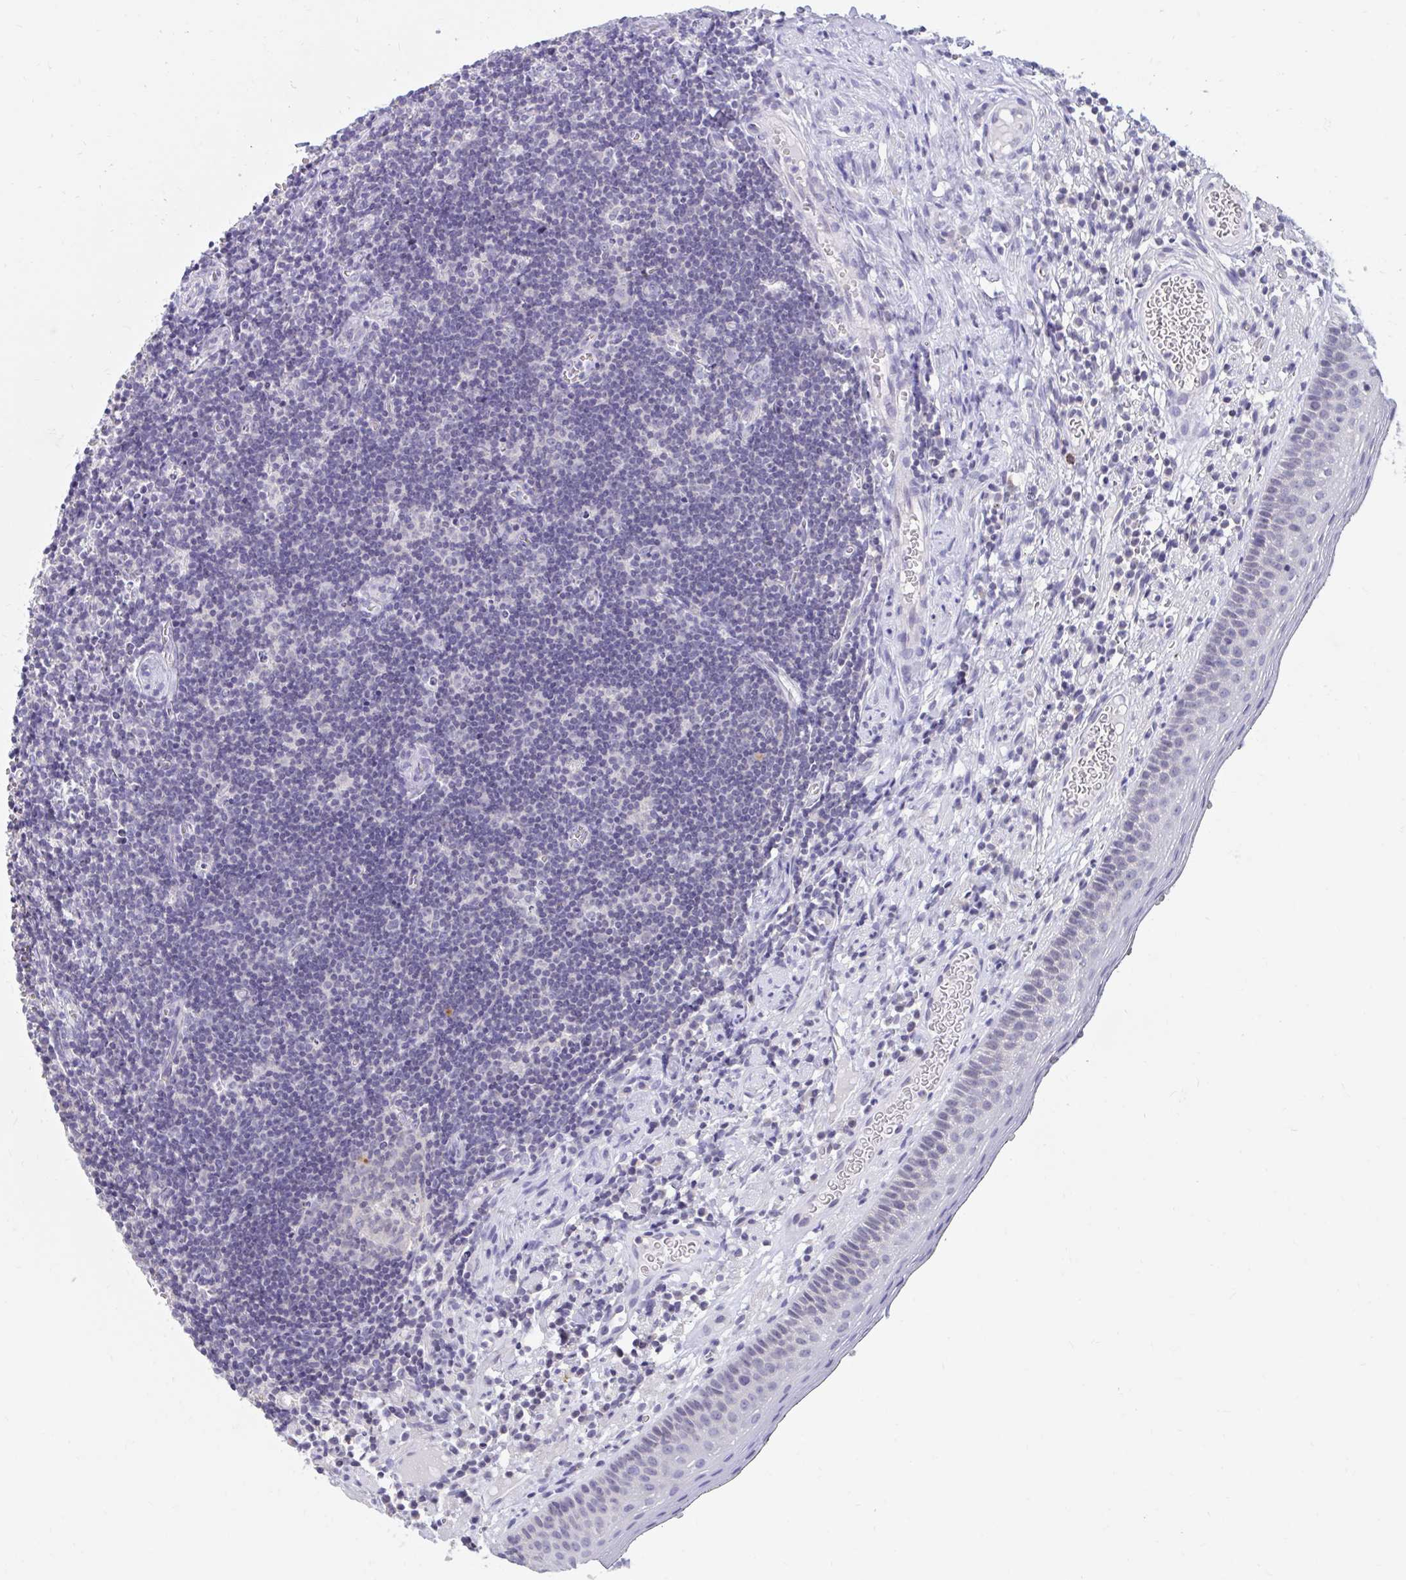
{"staining": {"intensity": "negative", "quantity": "none", "location": "none"}, "tissue": "oral mucosa", "cell_type": "Squamous epithelial cells", "image_type": "normal", "snomed": [{"axis": "morphology", "description": "Normal tissue, NOS"}, {"axis": "morphology", "description": "Squamous cell carcinoma, NOS"}, {"axis": "topography", "description": "Oral tissue"}, {"axis": "topography", "description": "Head-Neck"}], "caption": "Protein analysis of normal oral mucosa displays no significant expression in squamous epithelial cells.", "gene": "ARPP19", "patient": {"sex": "male", "age": 58}}